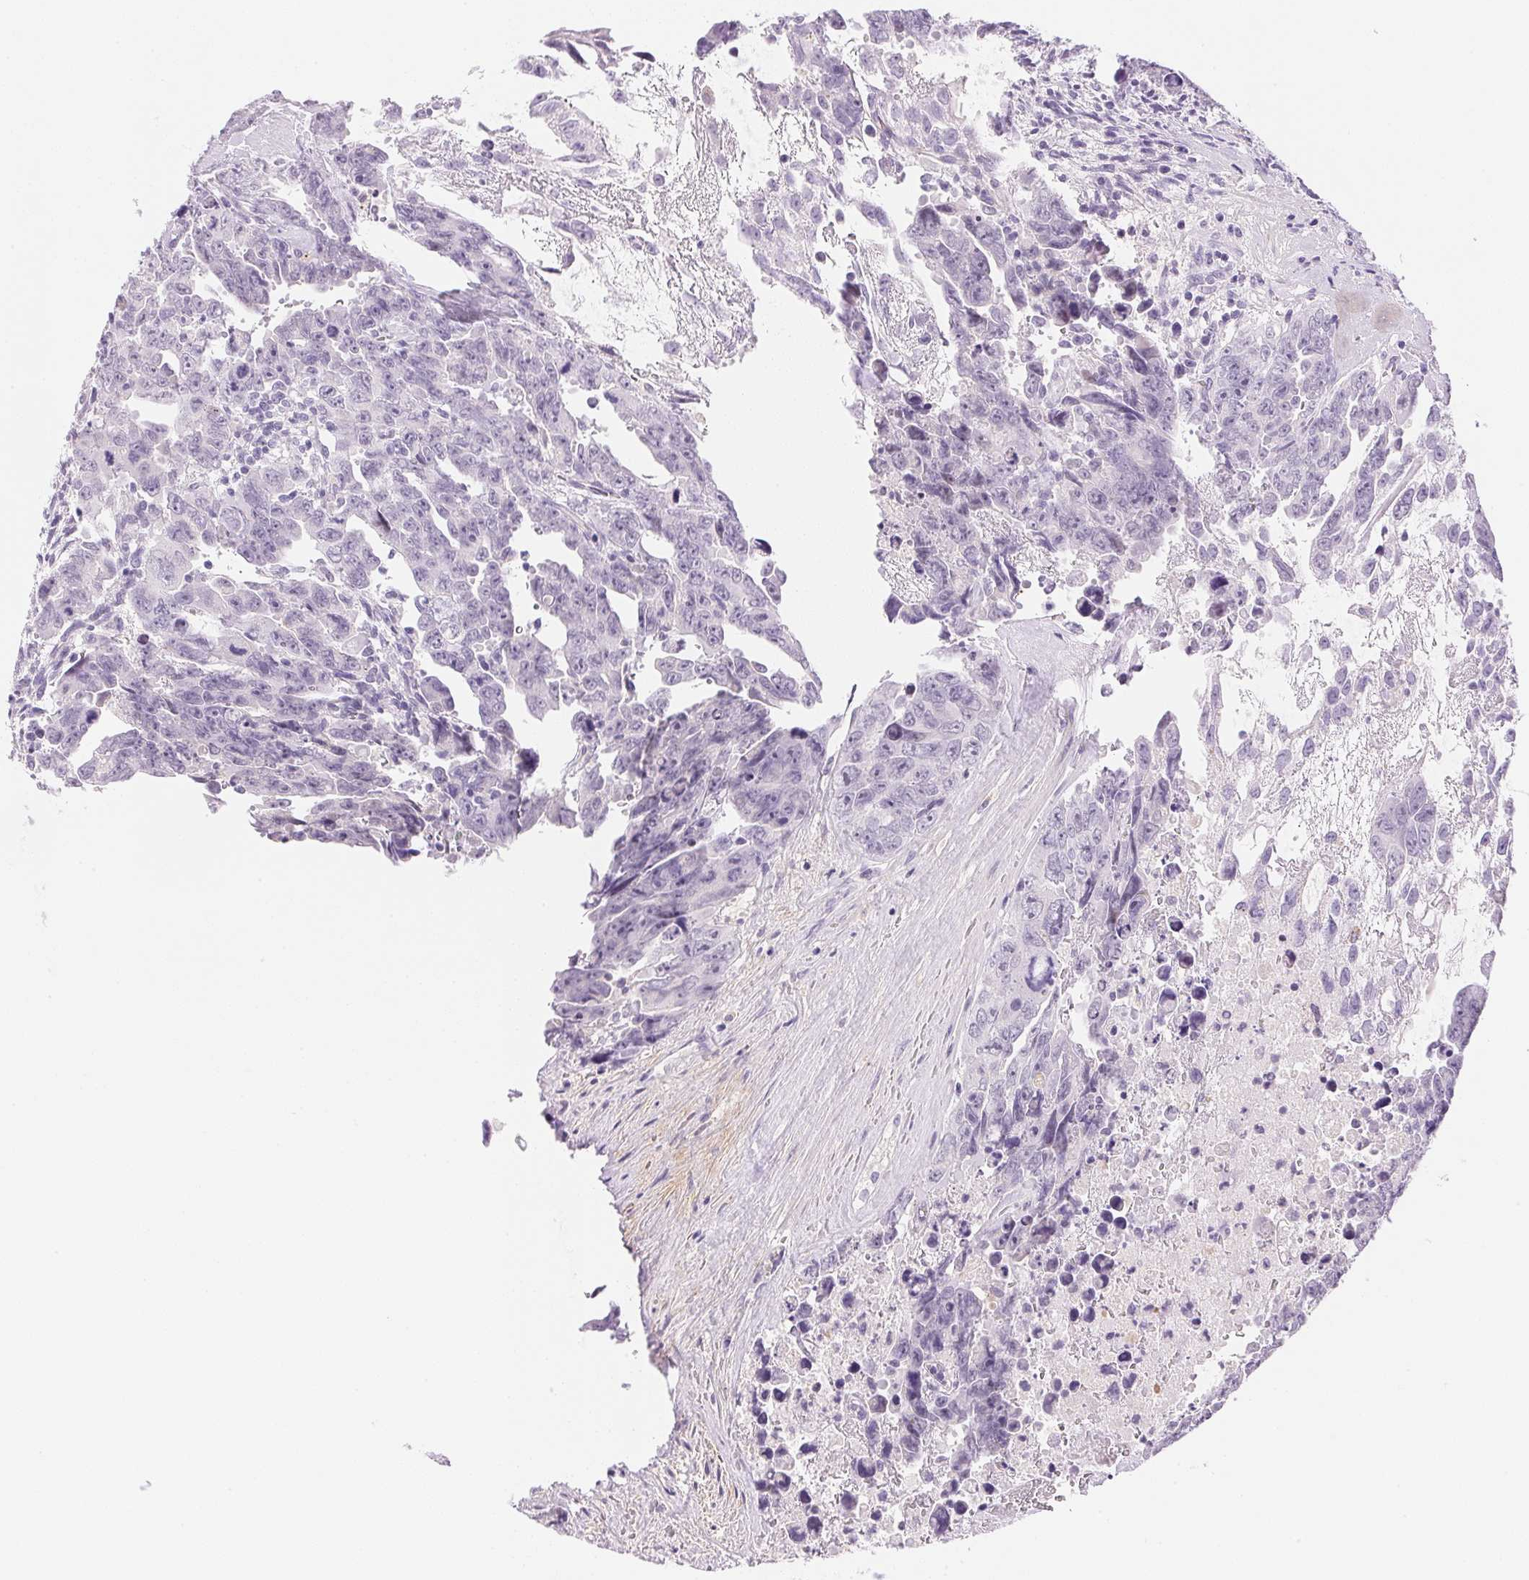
{"staining": {"intensity": "negative", "quantity": "none", "location": "none"}, "tissue": "testis cancer", "cell_type": "Tumor cells", "image_type": "cancer", "snomed": [{"axis": "morphology", "description": "Carcinoma, Embryonal, NOS"}, {"axis": "topography", "description": "Testis"}], "caption": "A high-resolution image shows immunohistochemistry (IHC) staining of testis cancer, which demonstrates no significant staining in tumor cells. (DAB (3,3'-diaminobenzidine) IHC visualized using brightfield microscopy, high magnification).", "gene": "TEKT1", "patient": {"sex": "male", "age": 24}}